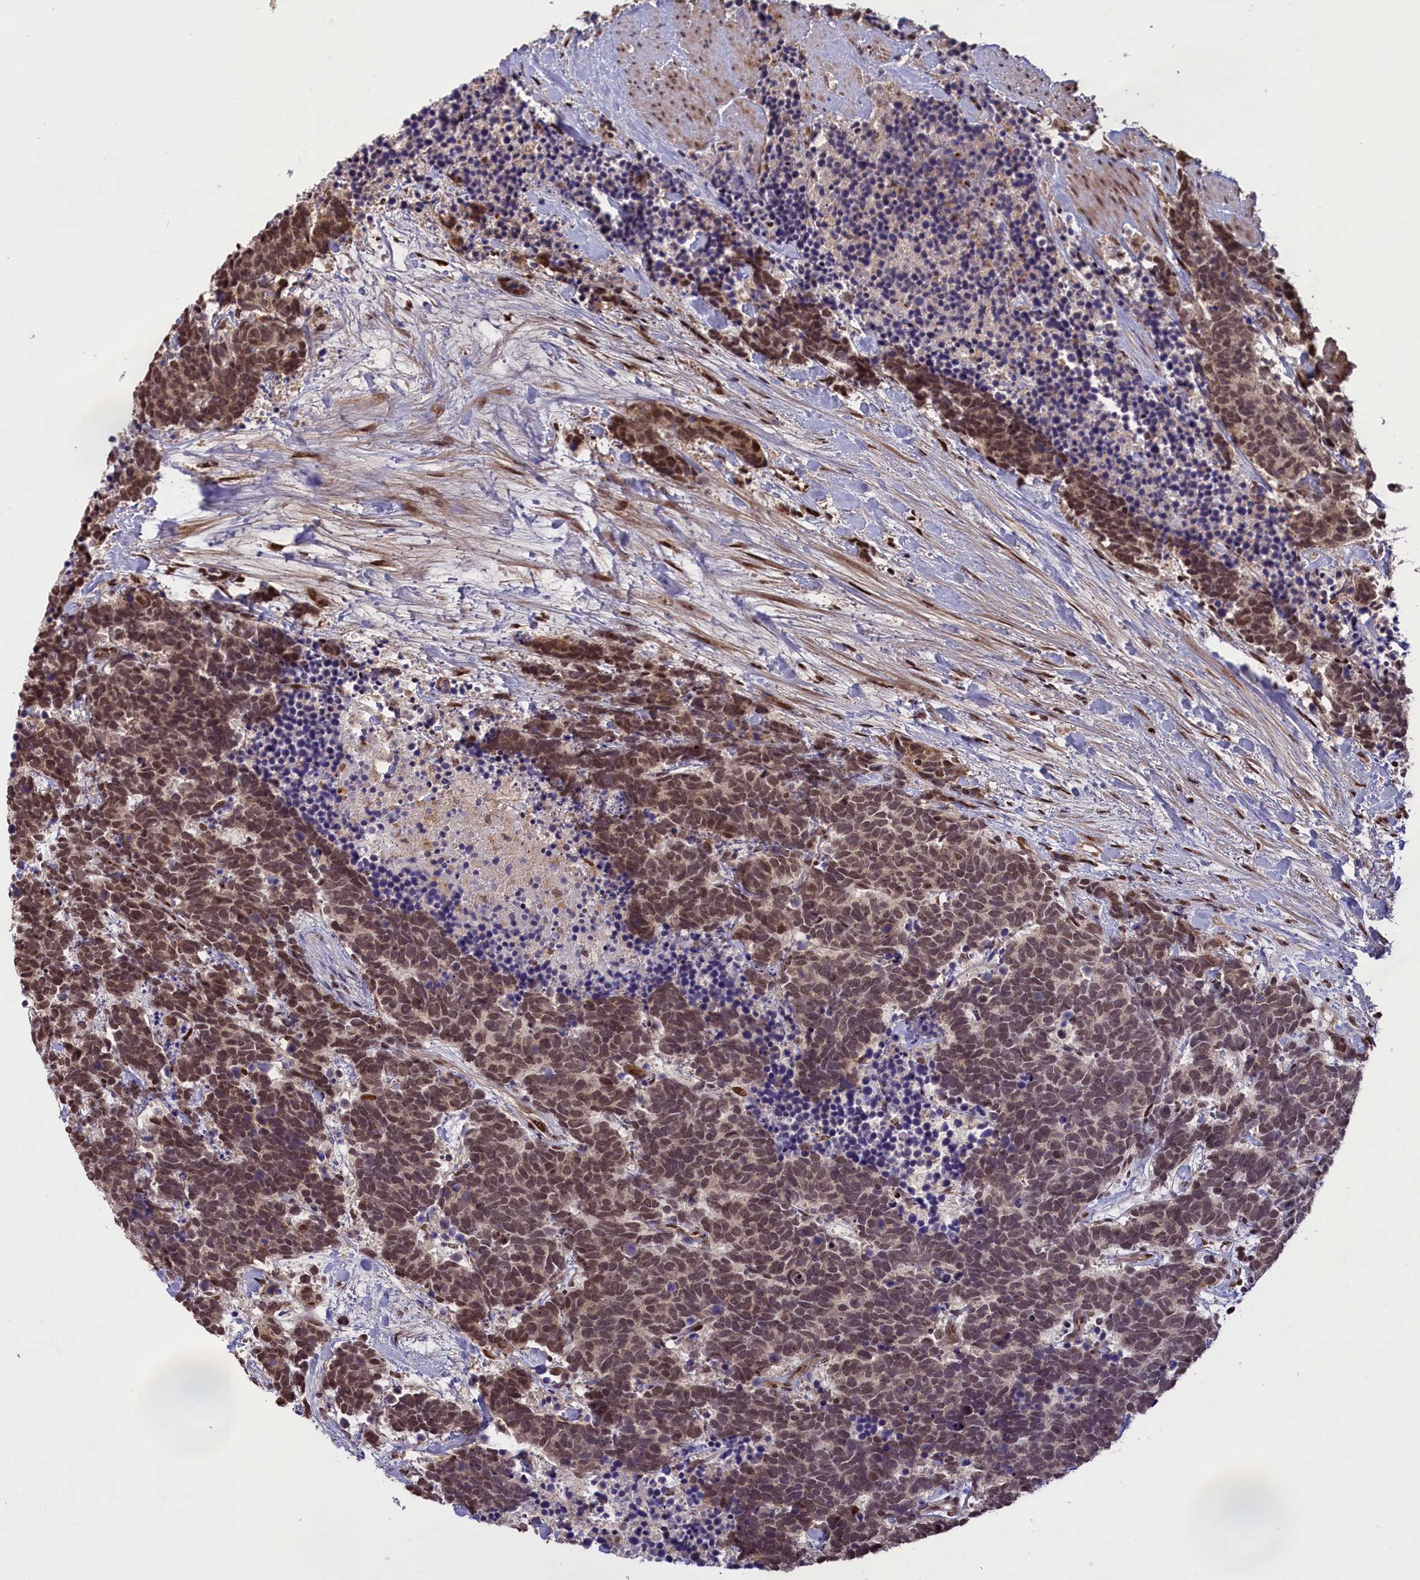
{"staining": {"intensity": "moderate", "quantity": ">75%", "location": "nuclear"}, "tissue": "carcinoid", "cell_type": "Tumor cells", "image_type": "cancer", "snomed": [{"axis": "morphology", "description": "Carcinoma, NOS"}, {"axis": "morphology", "description": "Carcinoid, malignant, NOS"}, {"axis": "topography", "description": "Prostate"}], "caption": "Moderate nuclear expression is identified in about >75% of tumor cells in carcinoid. (DAB (3,3'-diaminobenzidine) IHC with brightfield microscopy, high magnification).", "gene": "RELB", "patient": {"sex": "male", "age": 57}}